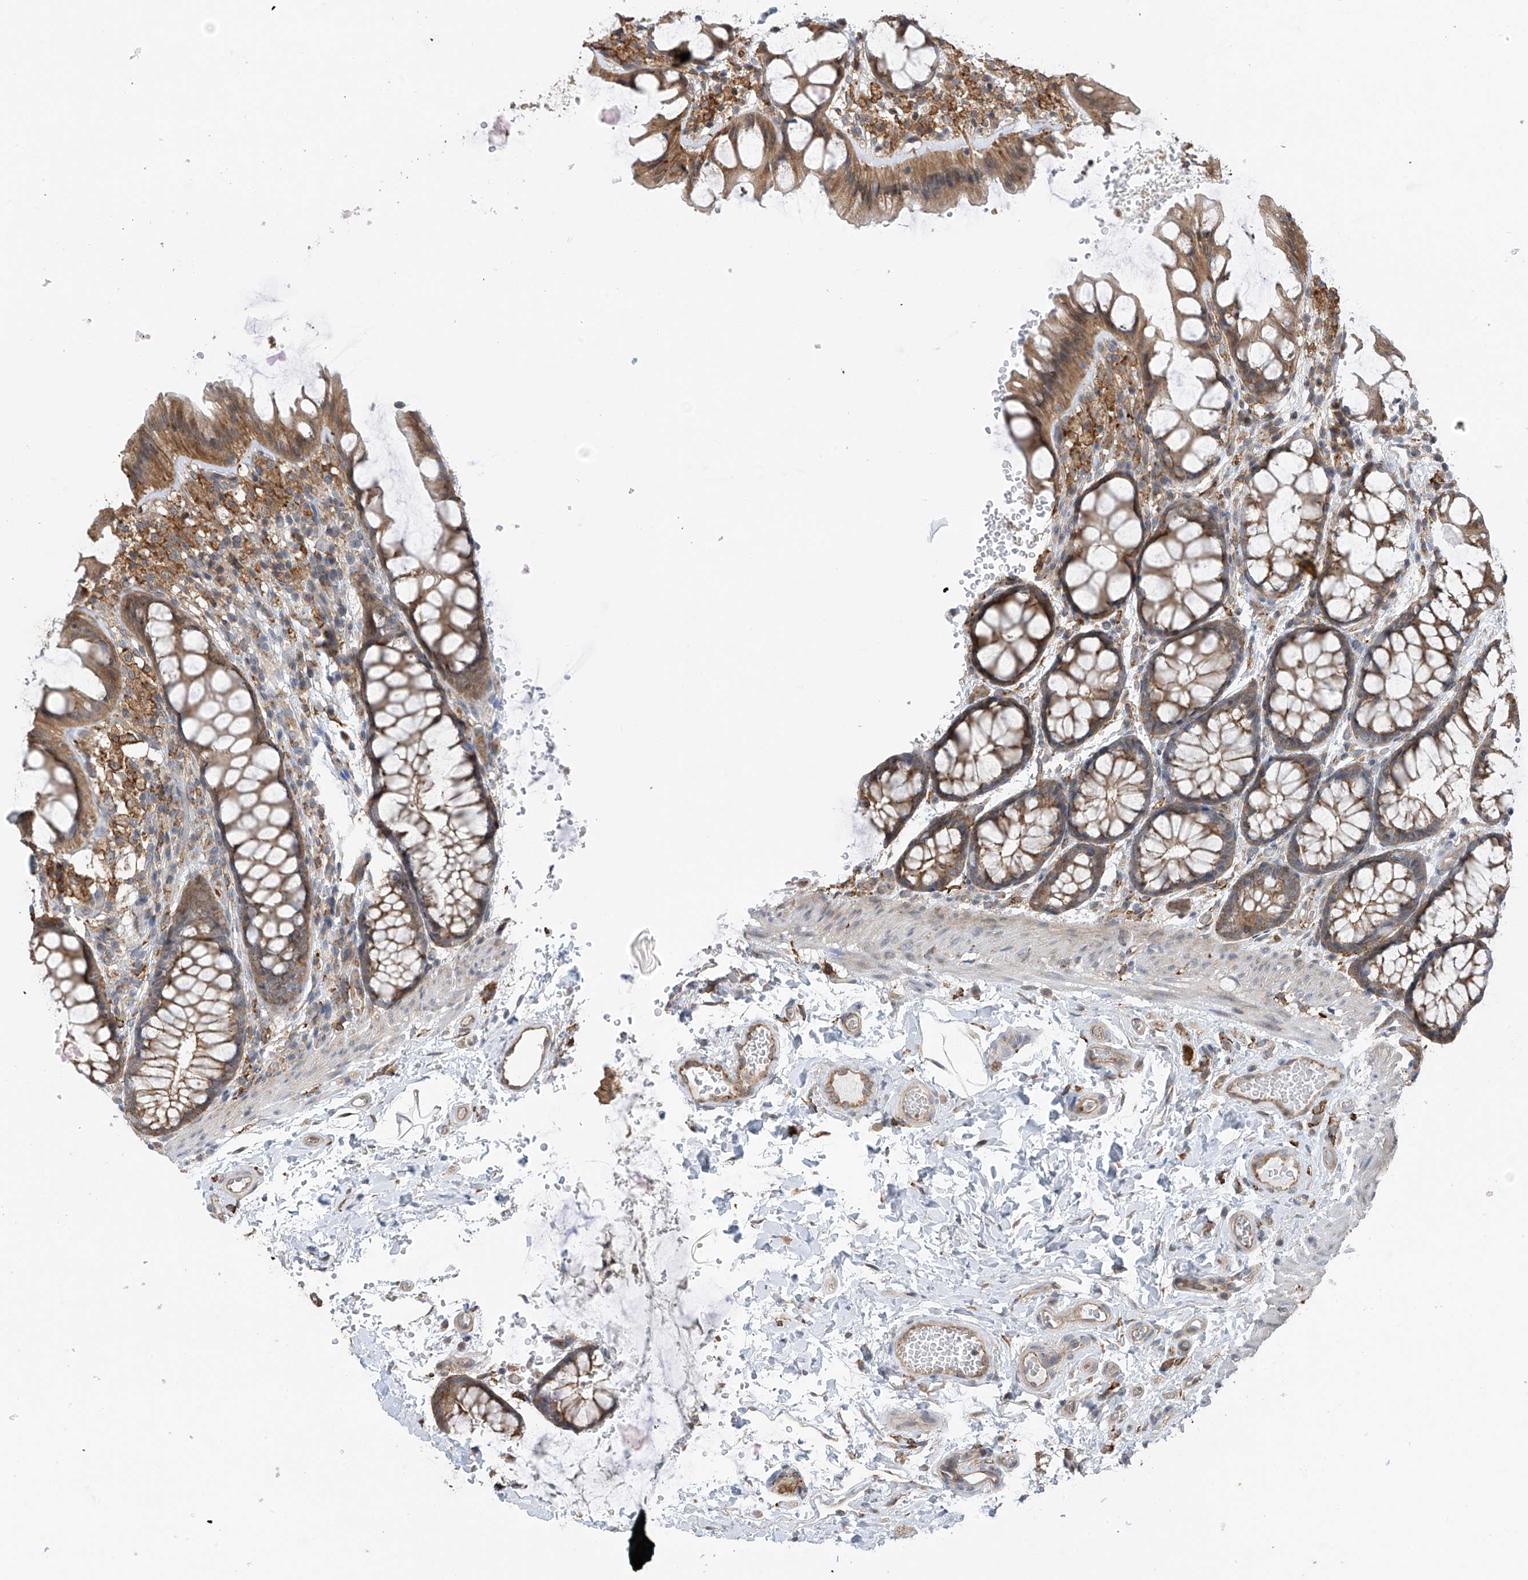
{"staining": {"intensity": "moderate", "quantity": ">75%", "location": "cytoplasmic/membranous"}, "tissue": "colon", "cell_type": "Endothelial cells", "image_type": "normal", "snomed": [{"axis": "morphology", "description": "Normal tissue, NOS"}, {"axis": "topography", "description": "Colon"}], "caption": "The image demonstrates immunohistochemical staining of unremarkable colon. There is moderate cytoplasmic/membranous staining is identified in about >75% of endothelial cells.", "gene": "ZNF189", "patient": {"sex": "male", "age": 47}}